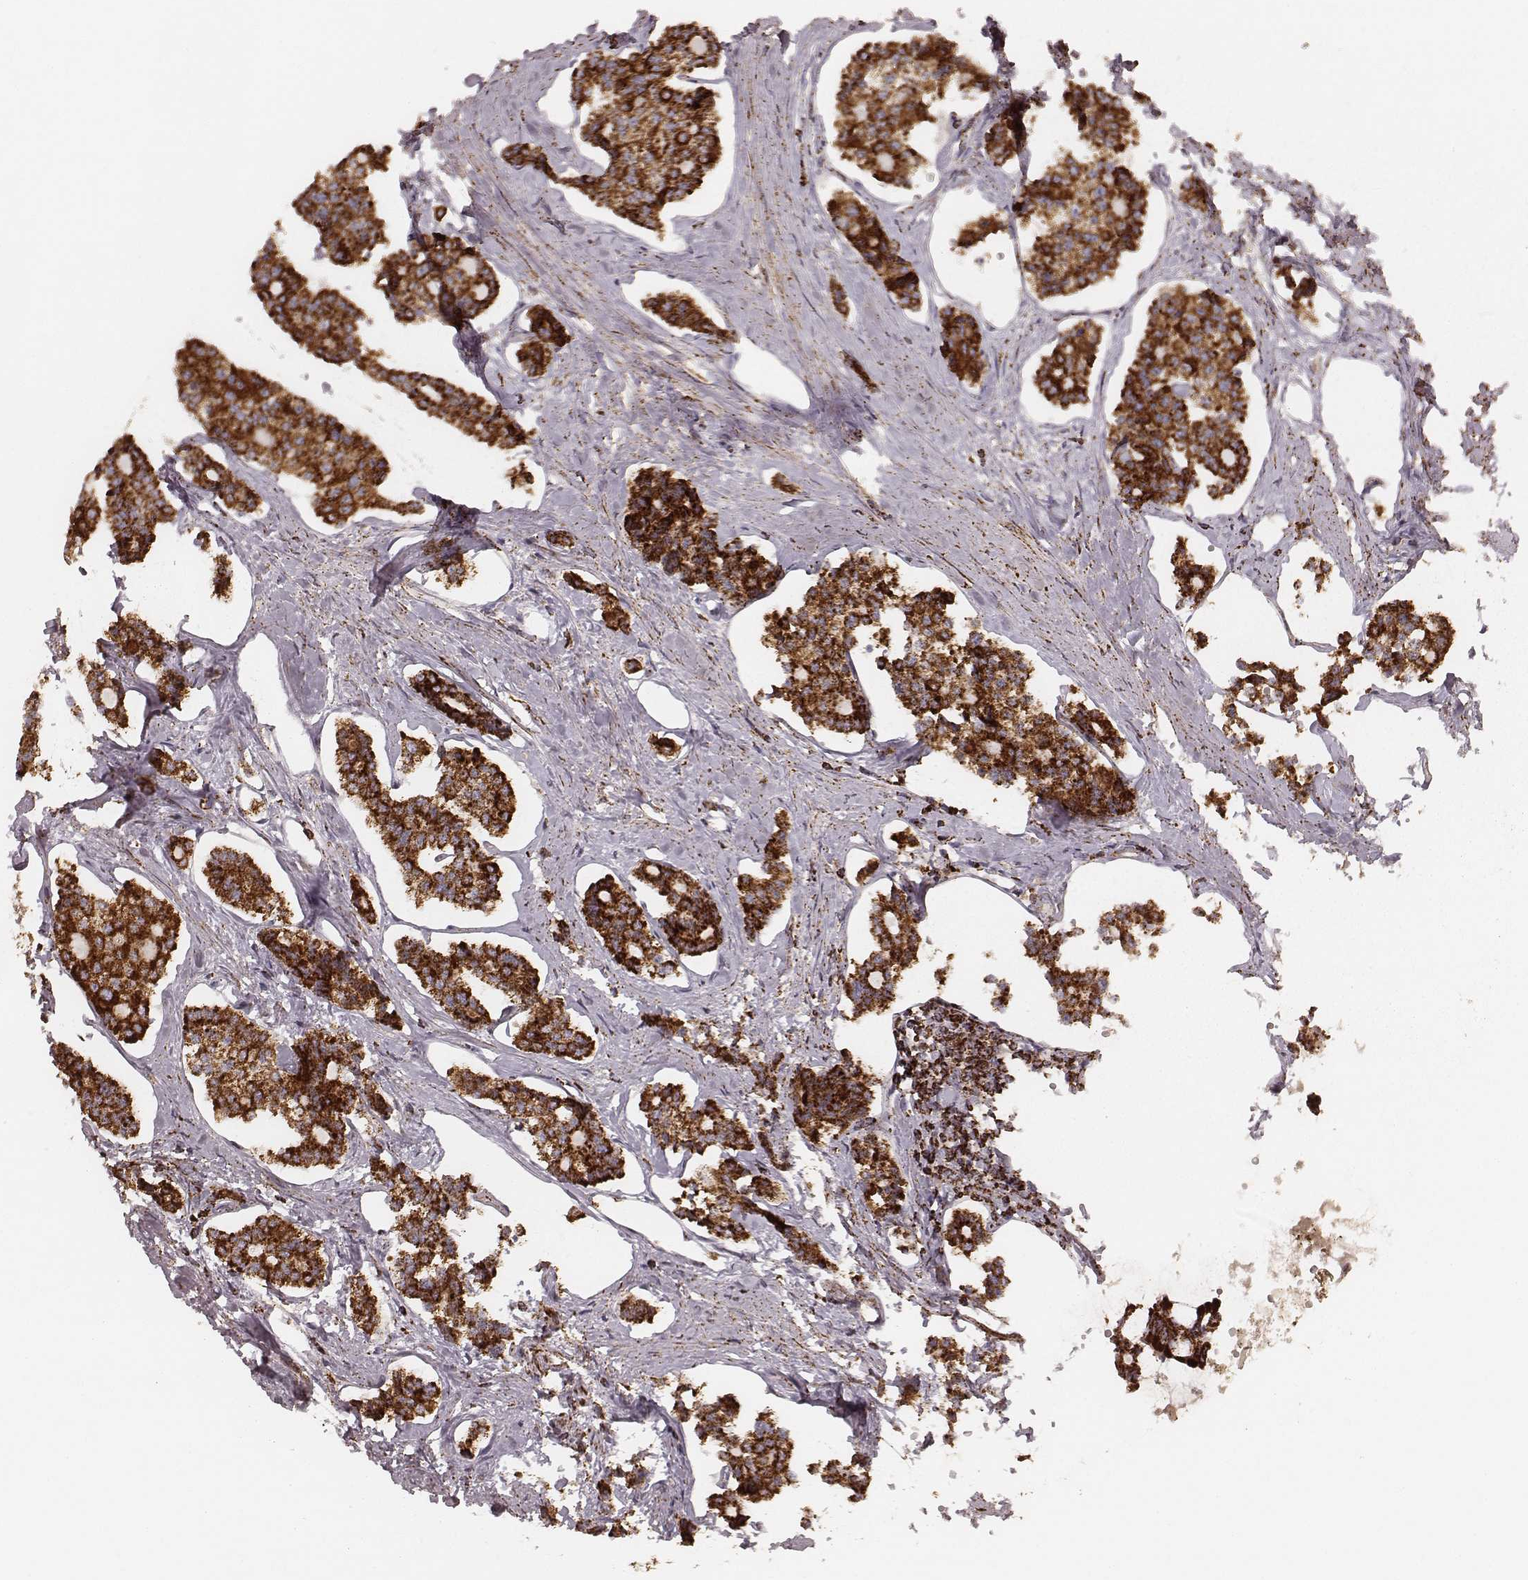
{"staining": {"intensity": "strong", "quantity": ">75%", "location": "cytoplasmic/membranous"}, "tissue": "carcinoid", "cell_type": "Tumor cells", "image_type": "cancer", "snomed": [{"axis": "morphology", "description": "Carcinoid, malignant, NOS"}, {"axis": "topography", "description": "Small intestine"}], "caption": "A micrograph showing strong cytoplasmic/membranous positivity in about >75% of tumor cells in carcinoid (malignant), as visualized by brown immunohistochemical staining.", "gene": "CS", "patient": {"sex": "female", "age": 65}}